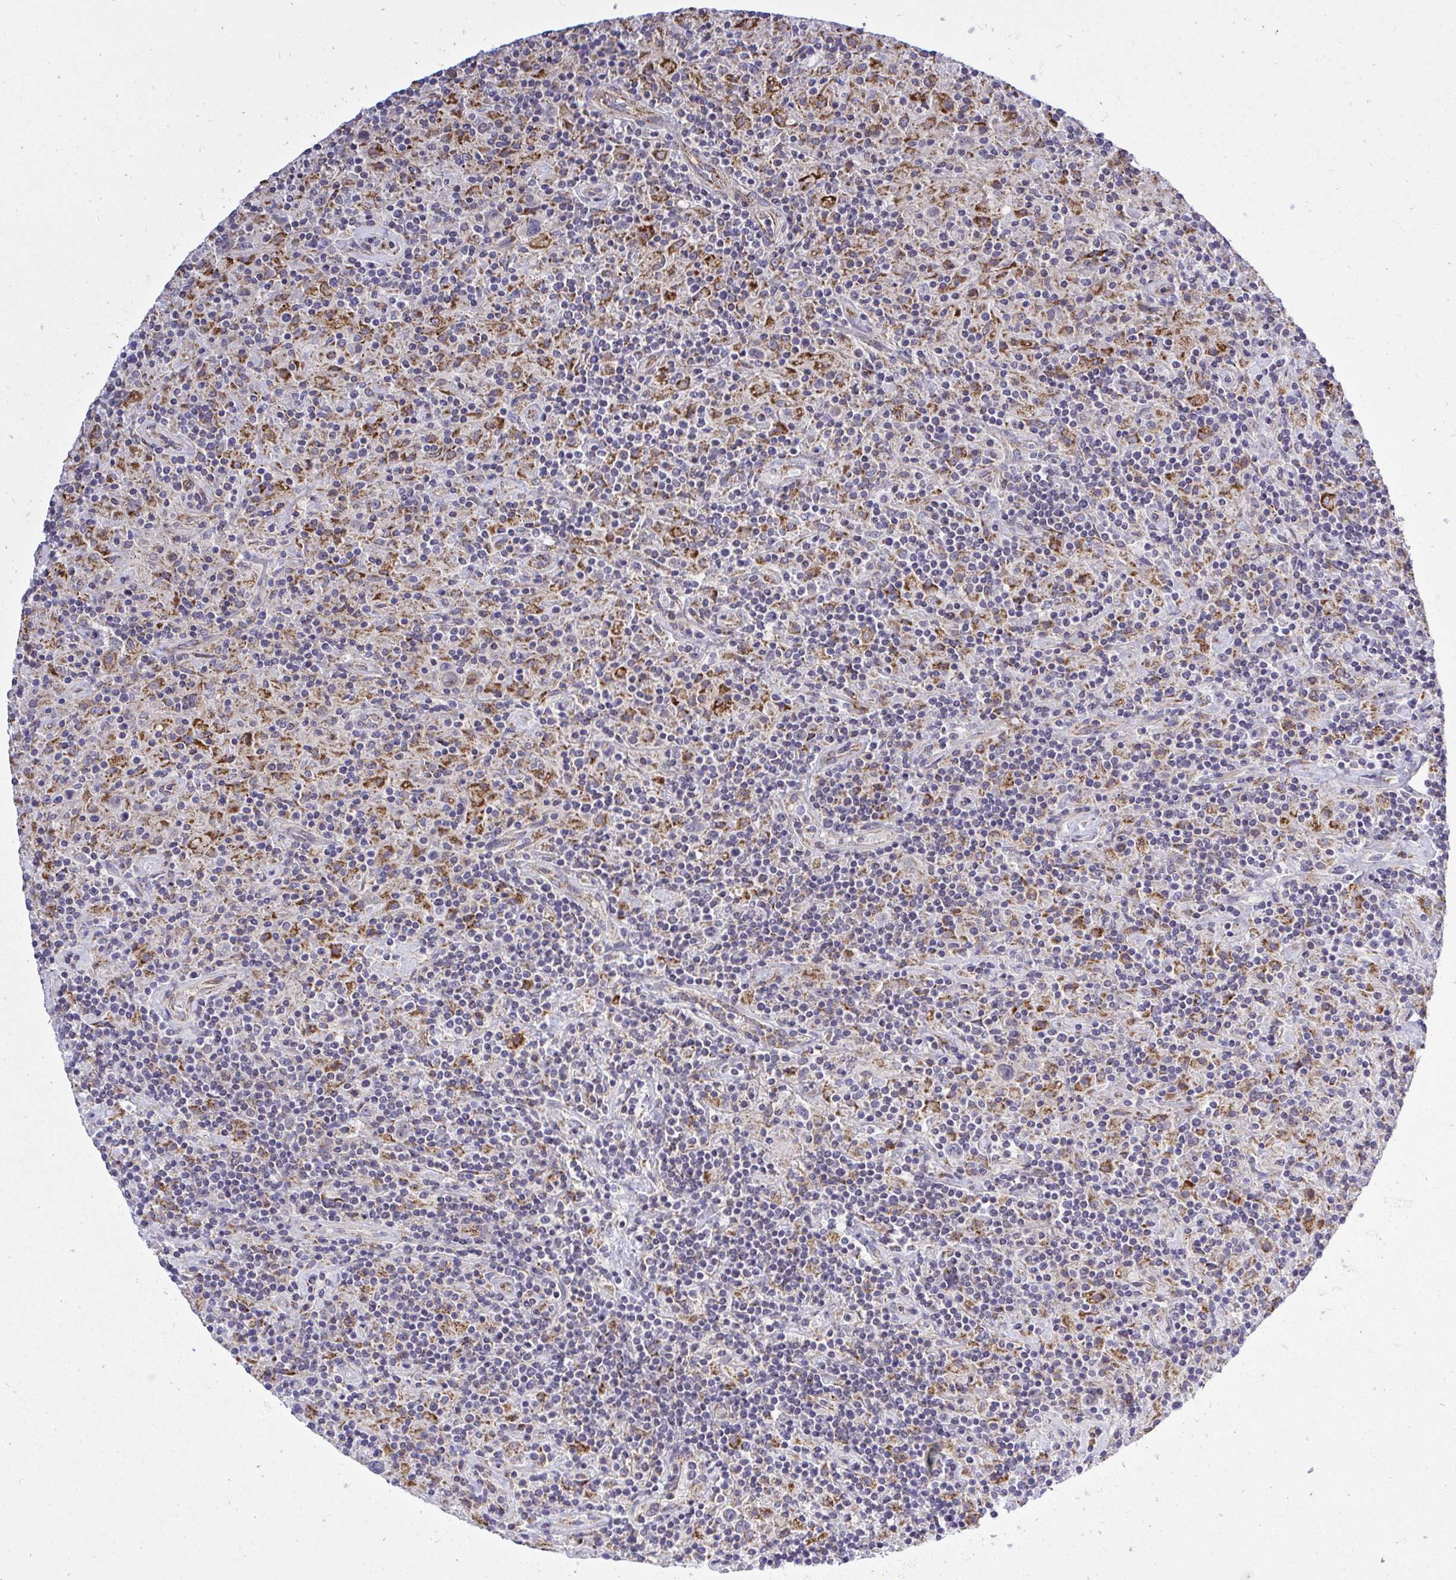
{"staining": {"intensity": "negative", "quantity": "none", "location": "none"}, "tissue": "lymphoma", "cell_type": "Tumor cells", "image_type": "cancer", "snomed": [{"axis": "morphology", "description": "Hodgkin's disease, NOS"}, {"axis": "topography", "description": "Lymph node"}], "caption": "Immunohistochemistry photomicrograph of neoplastic tissue: lymphoma stained with DAB (3,3'-diaminobenzidine) demonstrates no significant protein positivity in tumor cells.", "gene": "XAF1", "patient": {"sex": "male", "age": 70}}